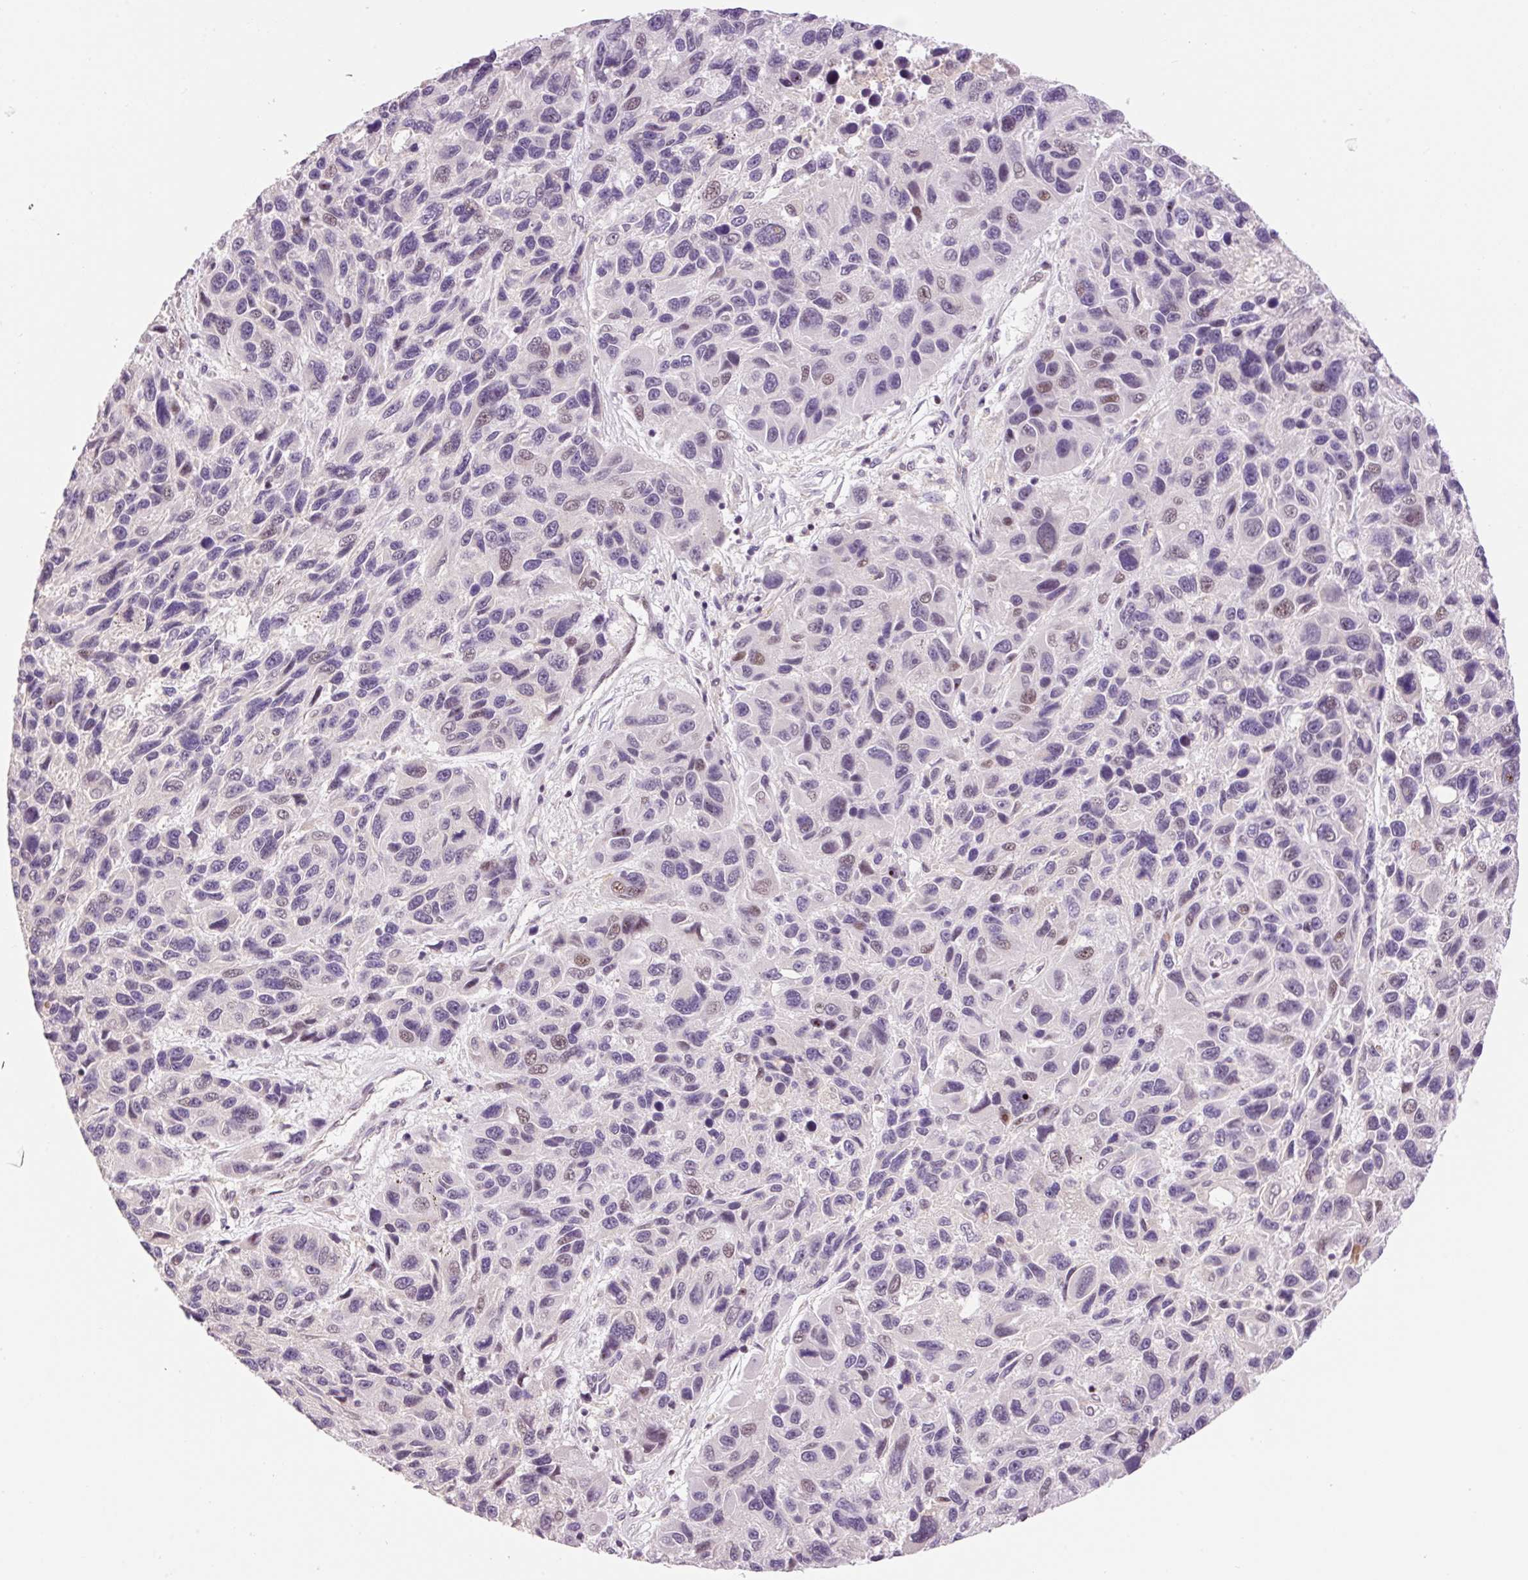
{"staining": {"intensity": "negative", "quantity": "none", "location": "none"}, "tissue": "melanoma", "cell_type": "Tumor cells", "image_type": "cancer", "snomed": [{"axis": "morphology", "description": "Malignant melanoma, NOS"}, {"axis": "topography", "description": "Skin"}], "caption": "Tumor cells show no significant staining in malignant melanoma.", "gene": "HNF1A", "patient": {"sex": "male", "age": 53}}